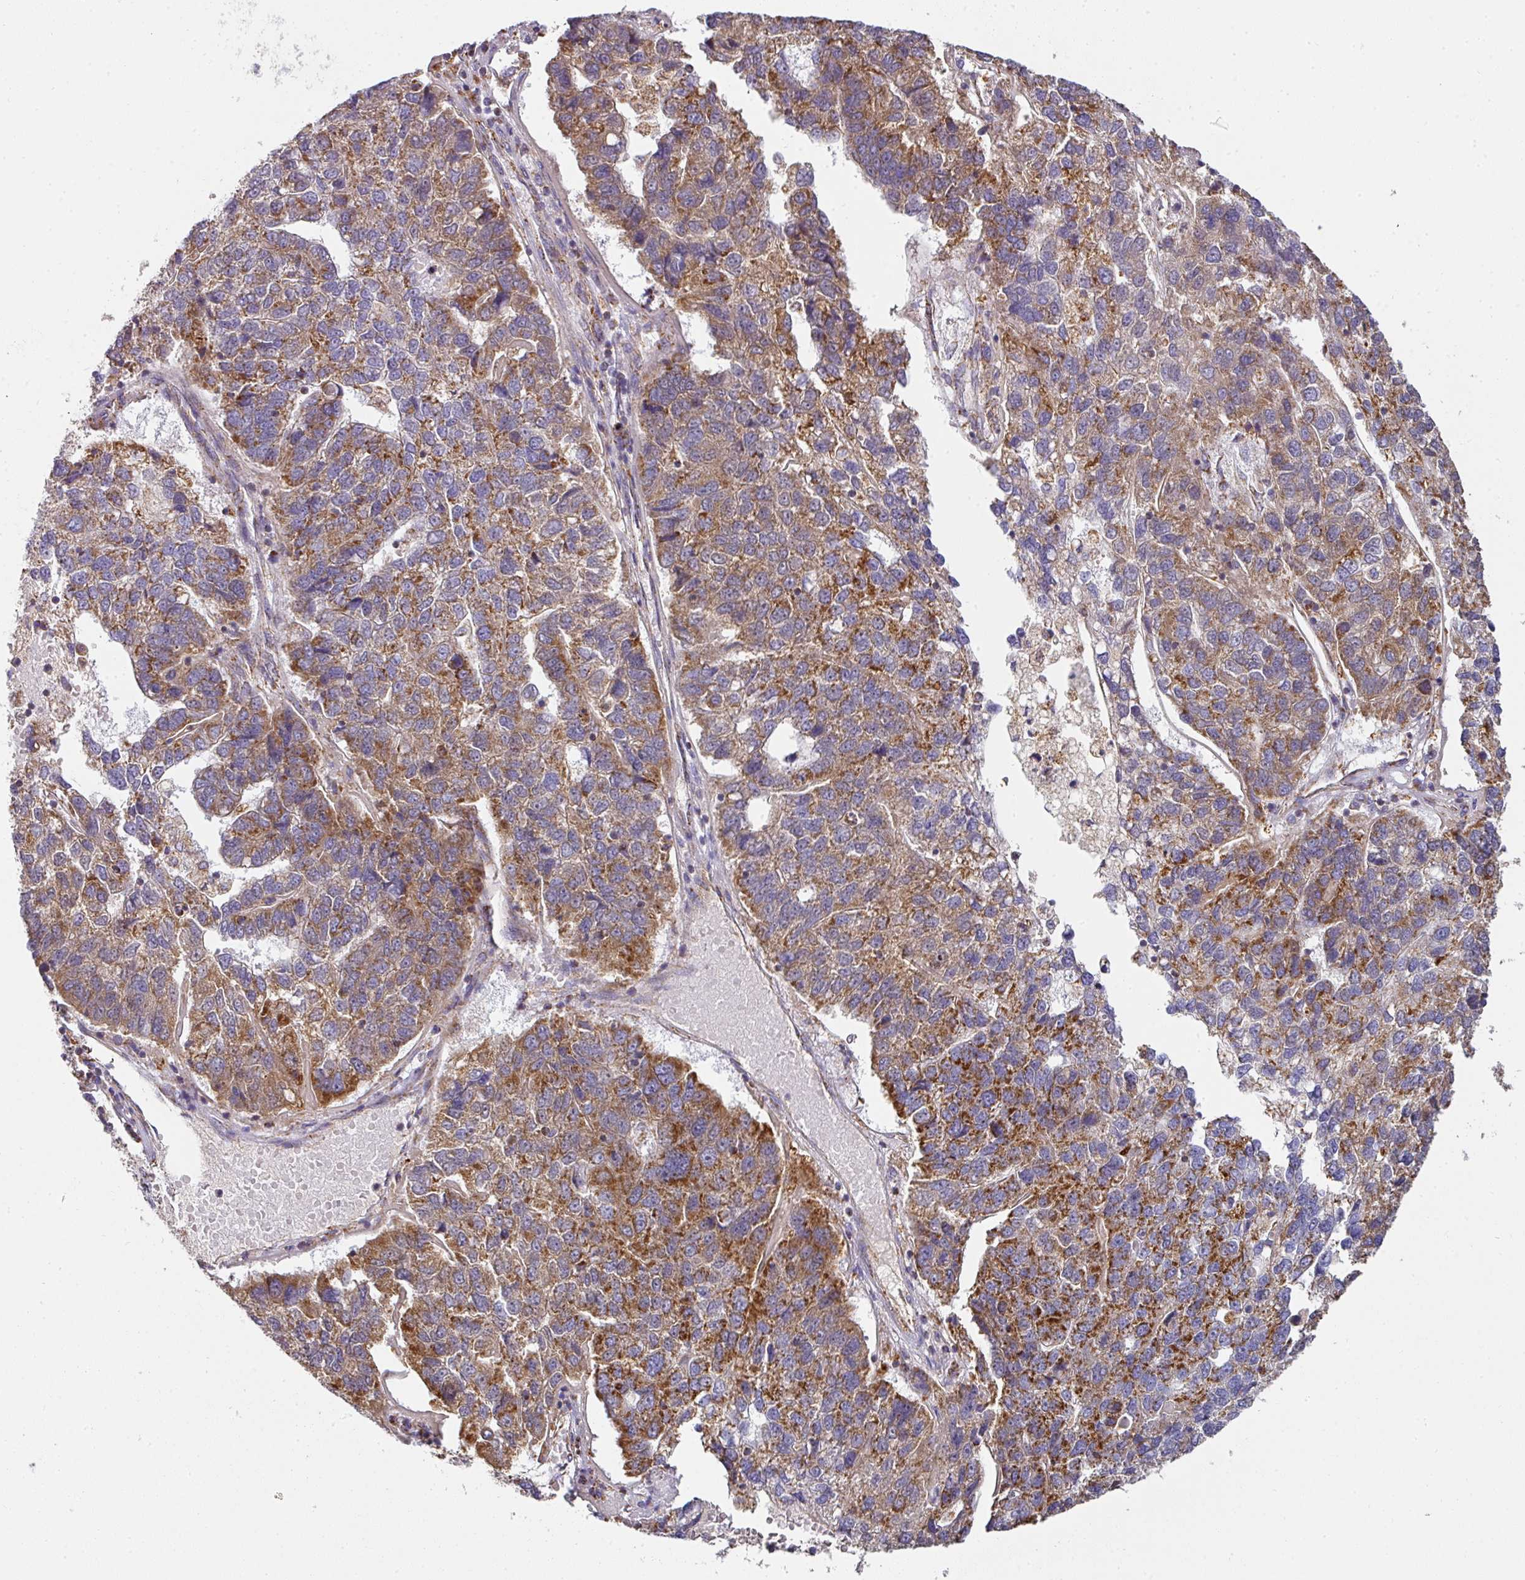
{"staining": {"intensity": "moderate", "quantity": ">75%", "location": "cytoplasmic/membranous"}, "tissue": "pancreatic cancer", "cell_type": "Tumor cells", "image_type": "cancer", "snomed": [{"axis": "morphology", "description": "Adenocarcinoma, NOS"}, {"axis": "topography", "description": "Pancreas"}], "caption": "About >75% of tumor cells in human pancreatic cancer (adenocarcinoma) reveal moderate cytoplasmic/membranous protein positivity as visualized by brown immunohistochemical staining.", "gene": "UQCRFS1", "patient": {"sex": "female", "age": 61}}